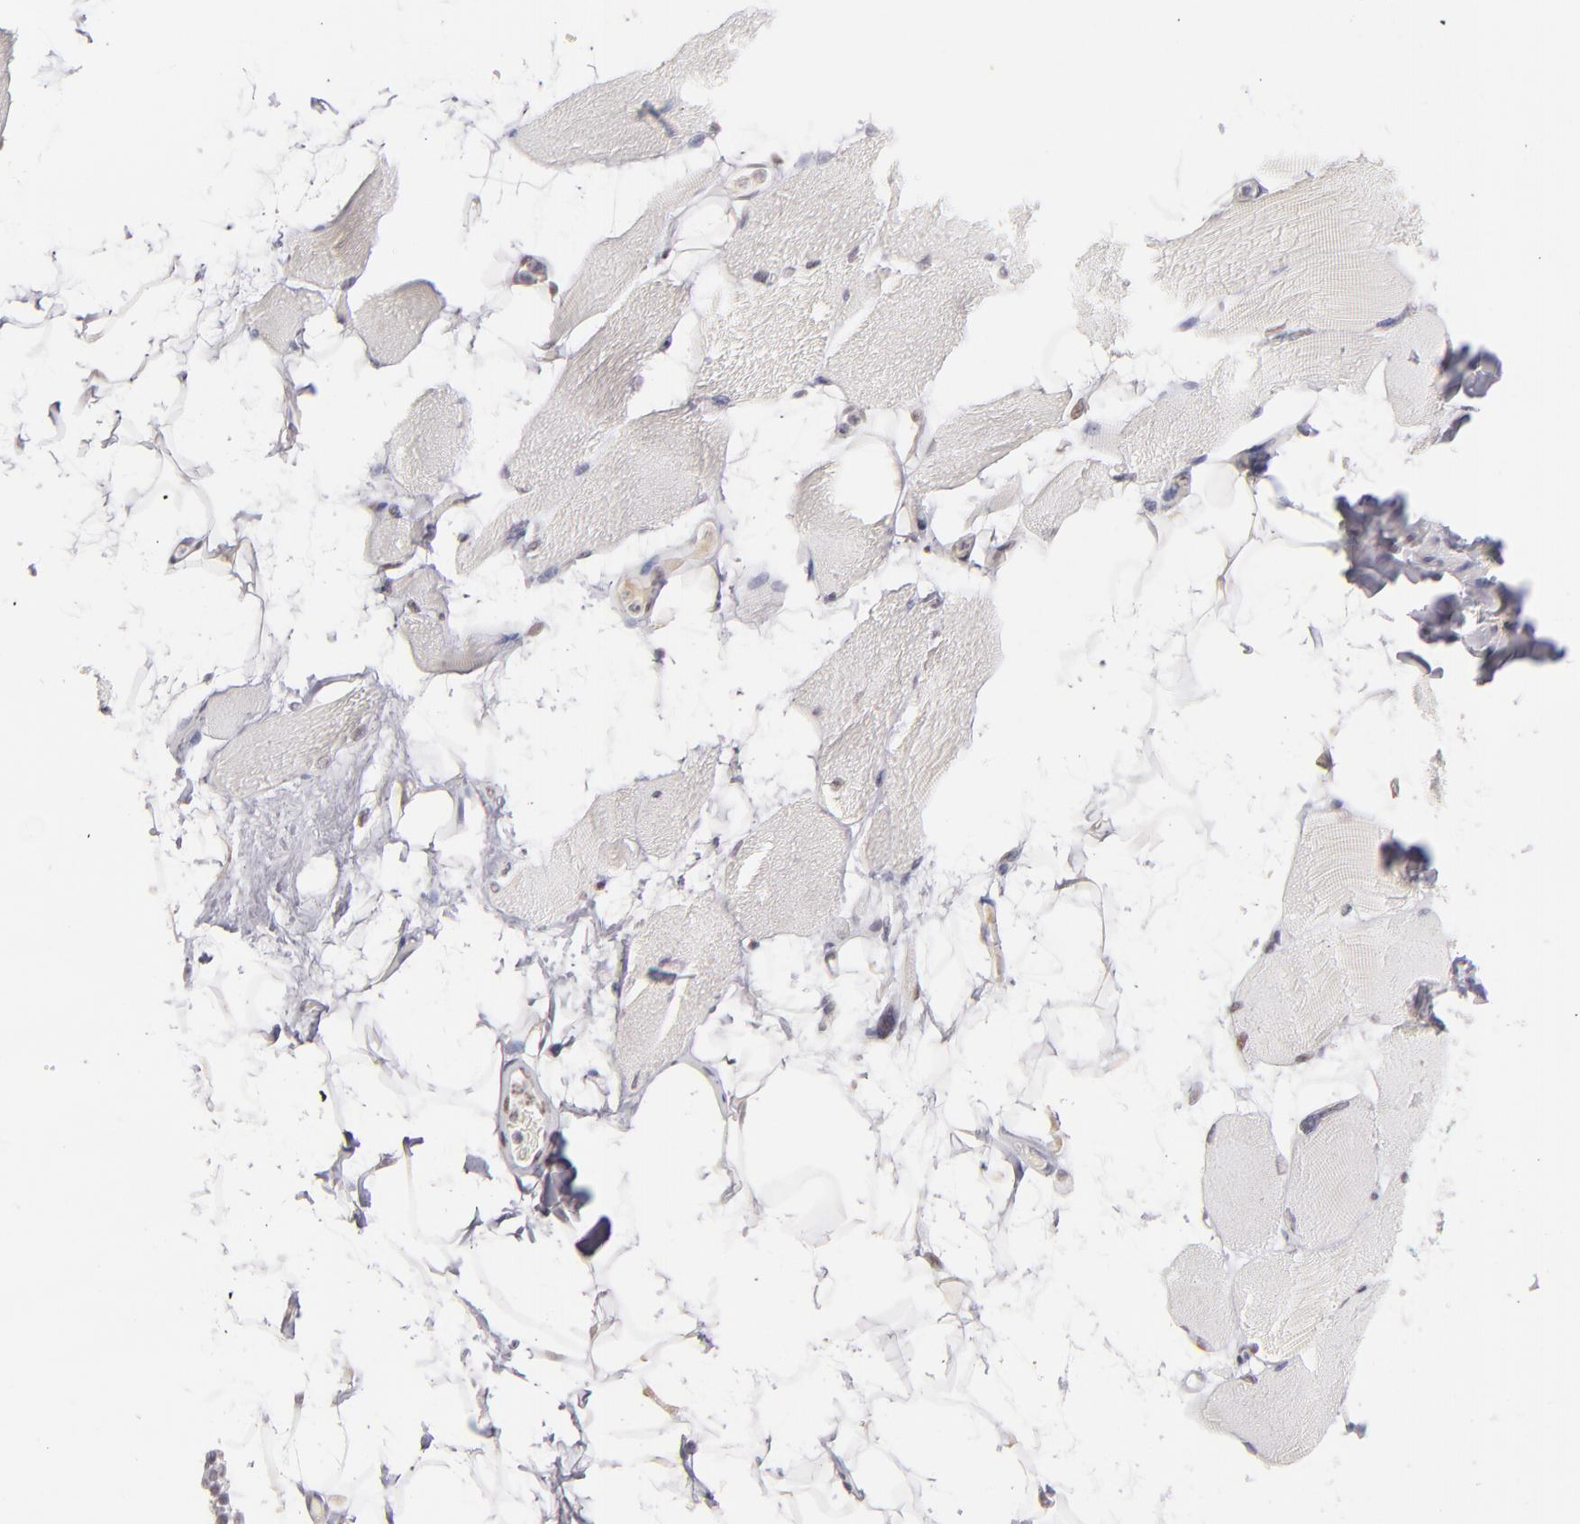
{"staining": {"intensity": "weak", "quantity": "<25%", "location": "nuclear"}, "tissue": "skeletal muscle", "cell_type": "Myocytes", "image_type": "normal", "snomed": [{"axis": "morphology", "description": "Normal tissue, NOS"}, {"axis": "topography", "description": "Skeletal muscle"}, {"axis": "topography", "description": "Parathyroid gland"}], "caption": "Immunohistochemistry histopathology image of benign skeletal muscle: skeletal muscle stained with DAB exhibits no significant protein staining in myocytes.", "gene": "TFAP4", "patient": {"sex": "female", "age": 37}}